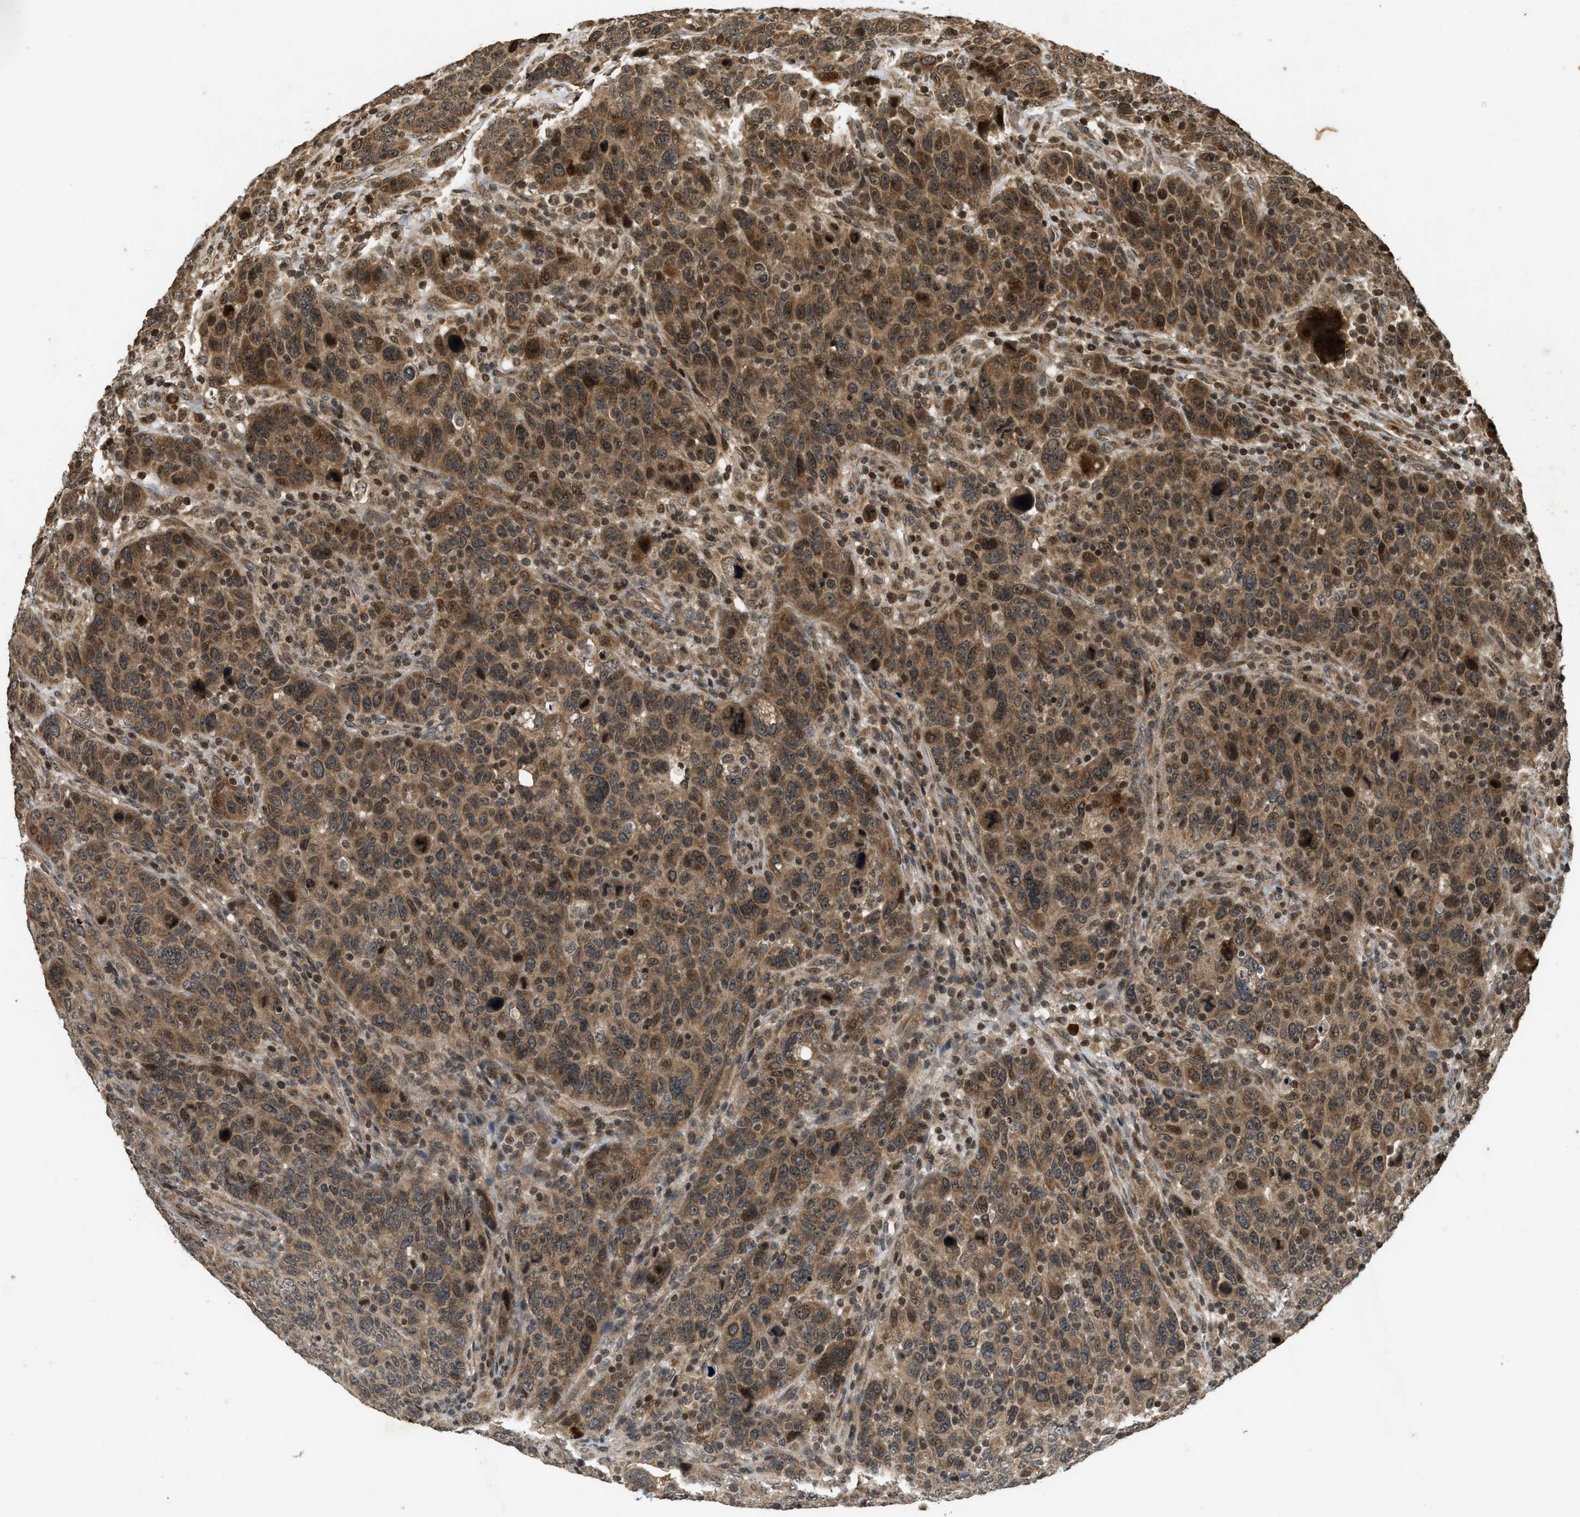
{"staining": {"intensity": "moderate", "quantity": ">75%", "location": "cytoplasmic/membranous,nuclear"}, "tissue": "breast cancer", "cell_type": "Tumor cells", "image_type": "cancer", "snomed": [{"axis": "morphology", "description": "Duct carcinoma"}, {"axis": "topography", "description": "Breast"}], "caption": "Immunohistochemistry staining of breast infiltrating ductal carcinoma, which reveals medium levels of moderate cytoplasmic/membranous and nuclear staining in about >75% of tumor cells indicating moderate cytoplasmic/membranous and nuclear protein positivity. The staining was performed using DAB (3,3'-diaminobenzidine) (brown) for protein detection and nuclei were counterstained in hematoxylin (blue).", "gene": "SIAH1", "patient": {"sex": "female", "age": 37}}